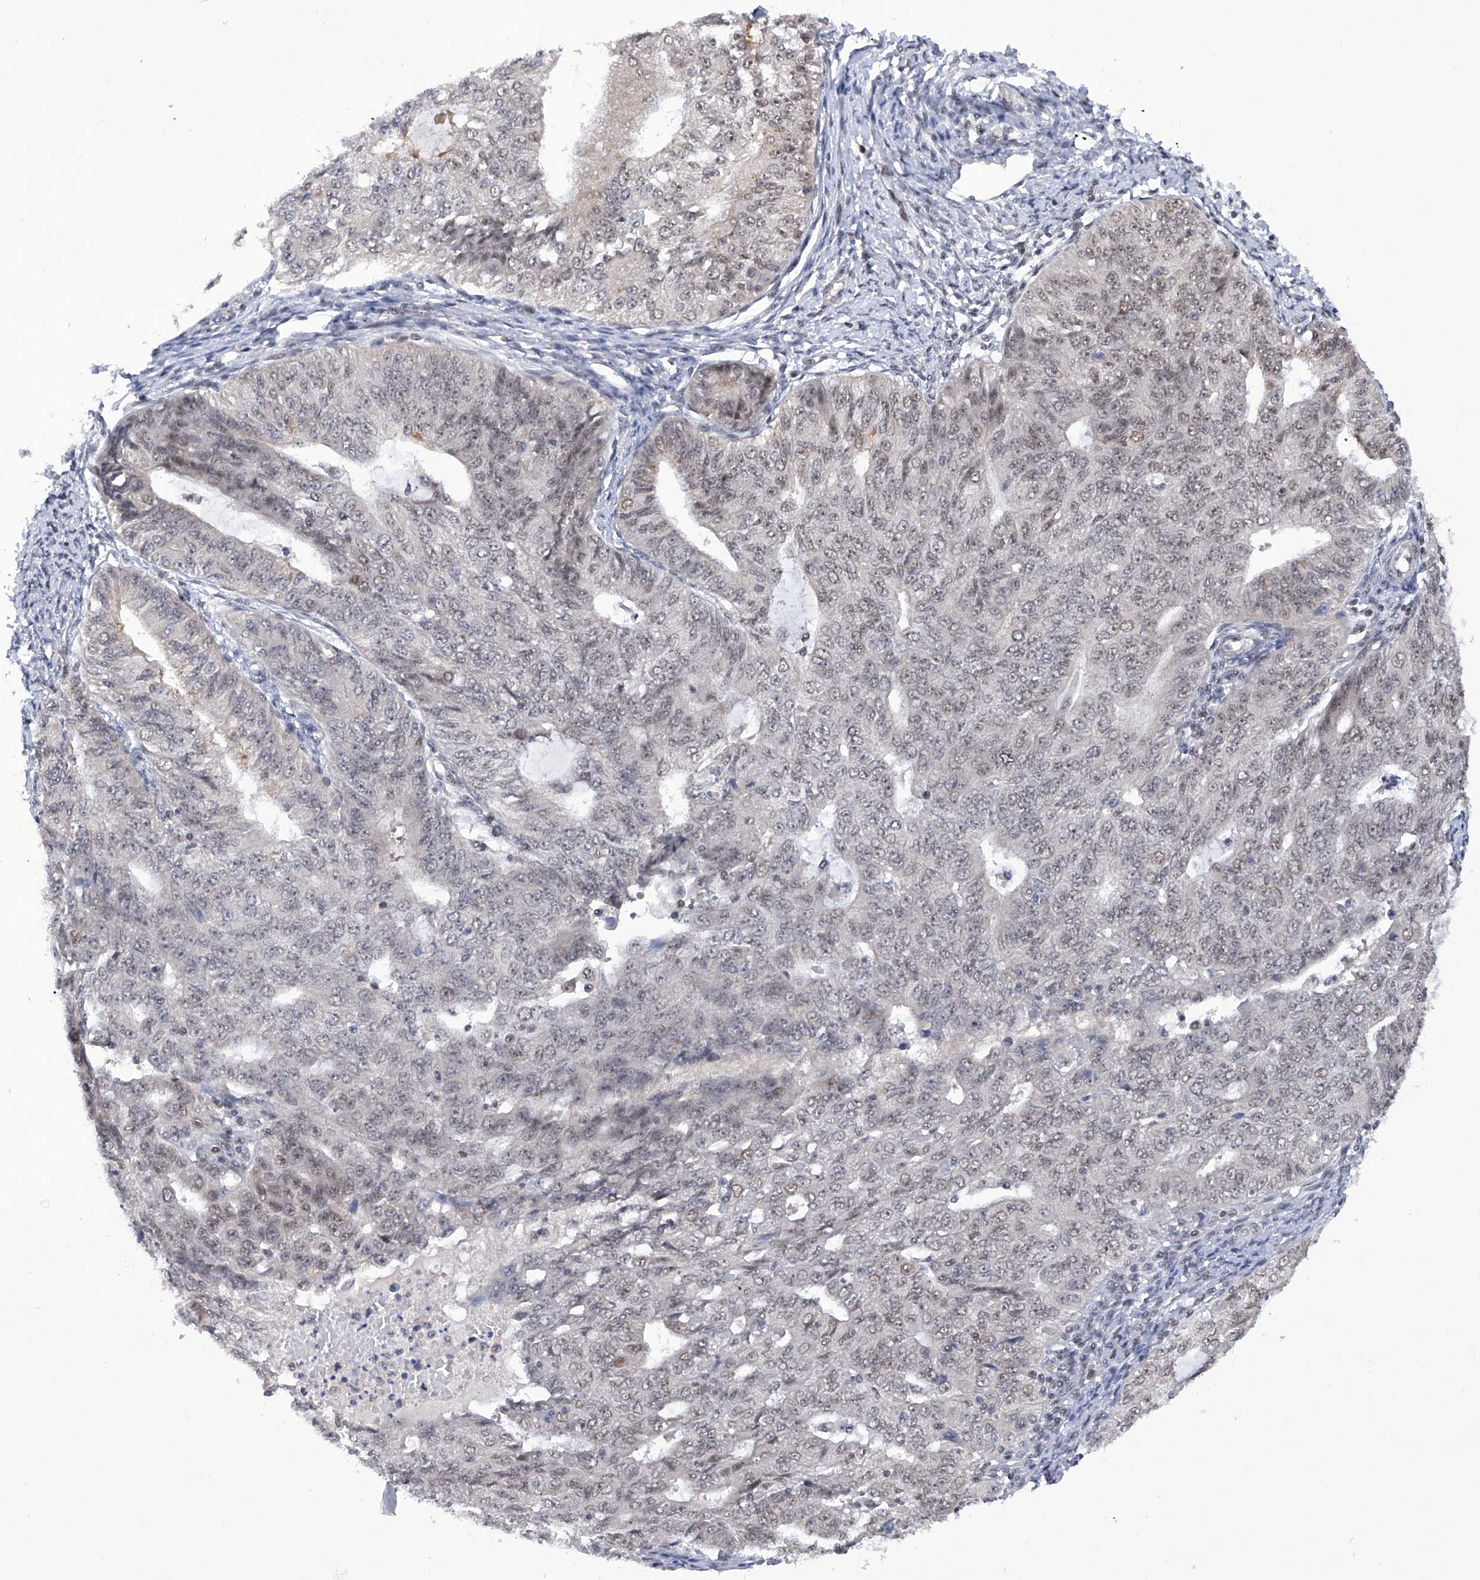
{"staining": {"intensity": "weak", "quantity": "<25%", "location": "nuclear"}, "tissue": "endometrial cancer", "cell_type": "Tumor cells", "image_type": "cancer", "snomed": [{"axis": "morphology", "description": "Adenocarcinoma, NOS"}, {"axis": "topography", "description": "Endometrium"}], "caption": "The photomicrograph exhibits no significant expression in tumor cells of adenocarcinoma (endometrial).", "gene": "RAD54L", "patient": {"sex": "female", "age": 32}}